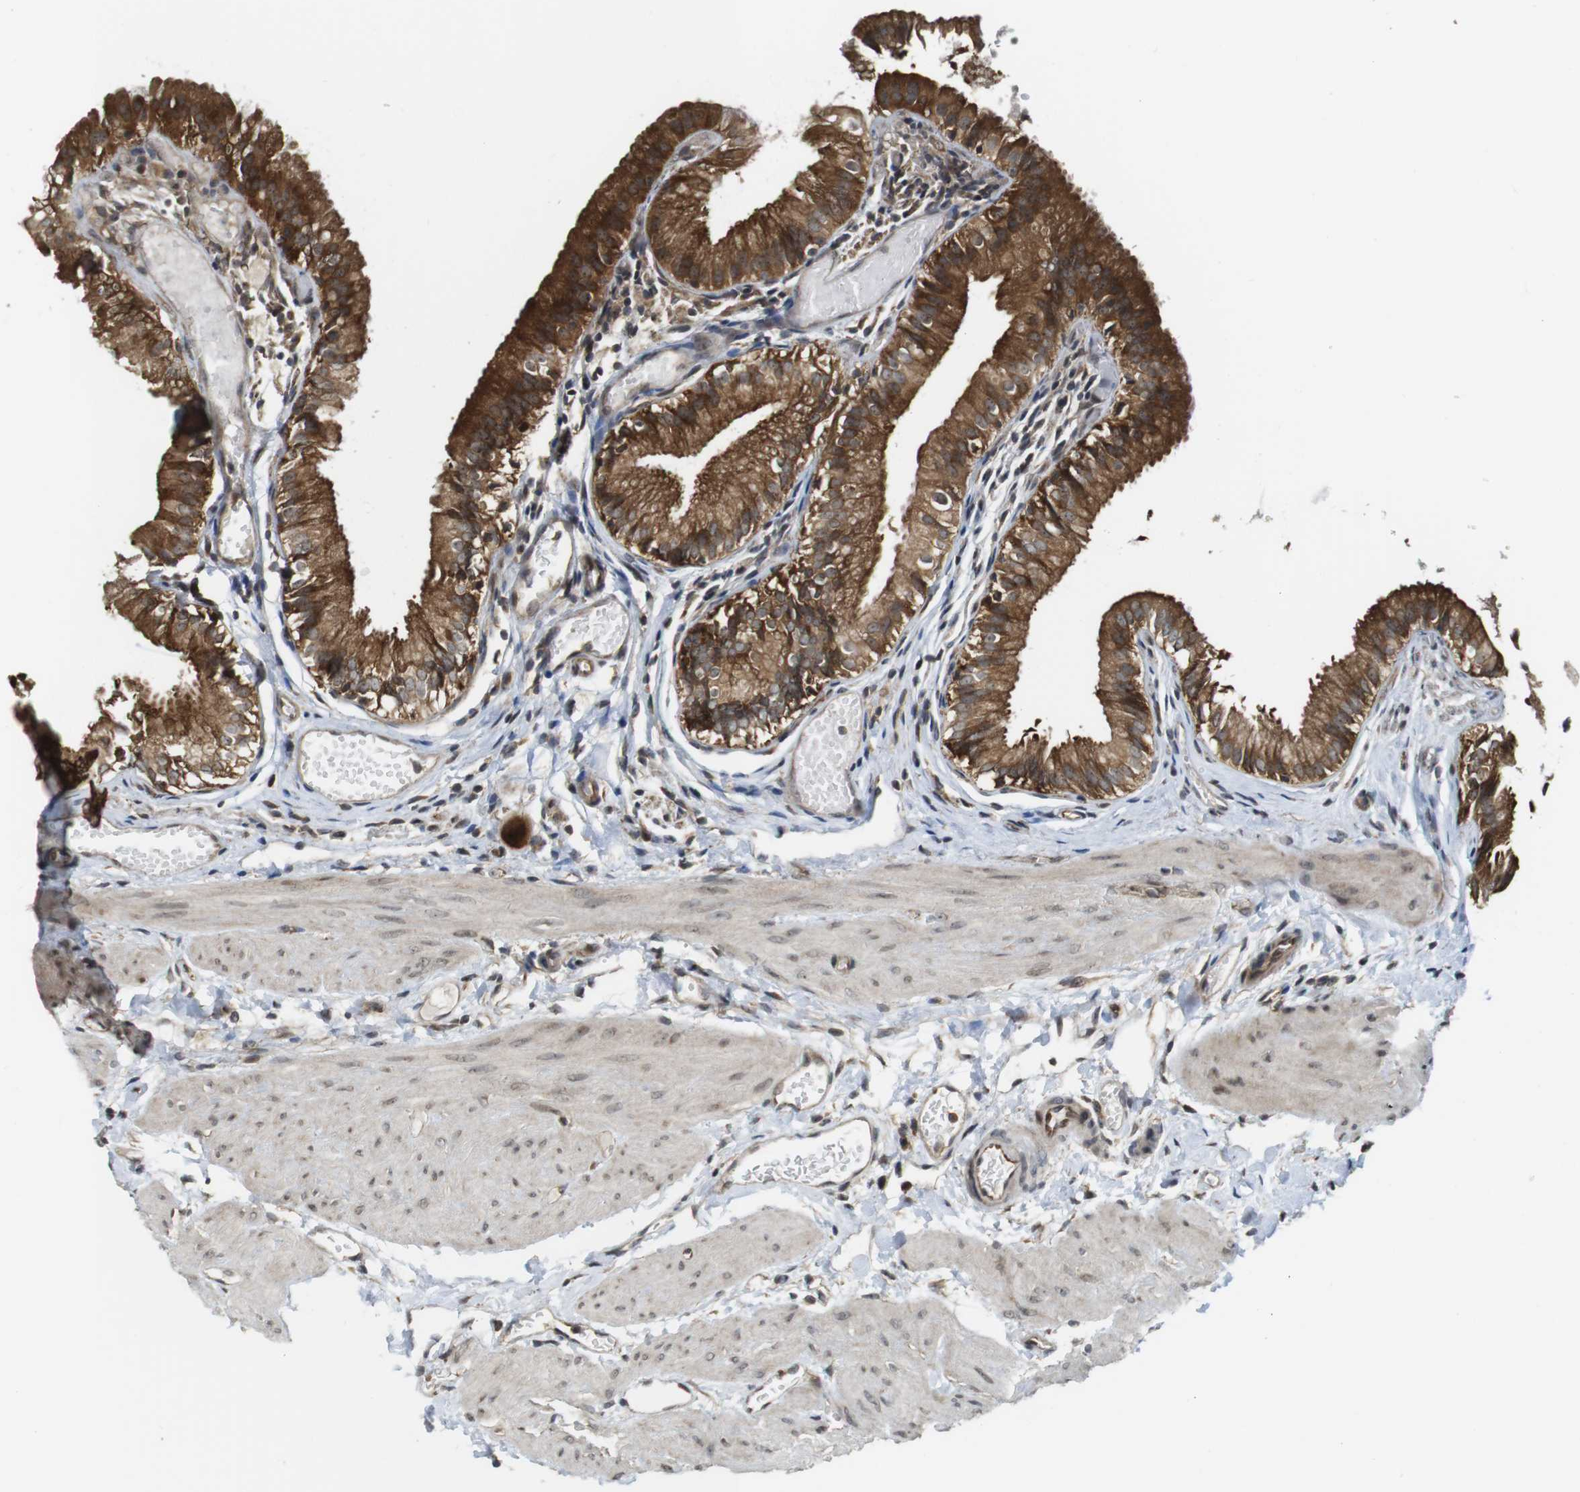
{"staining": {"intensity": "strong", "quantity": ">75%", "location": "cytoplasmic/membranous"}, "tissue": "gallbladder", "cell_type": "Glandular cells", "image_type": "normal", "snomed": [{"axis": "morphology", "description": "Normal tissue, NOS"}, {"axis": "topography", "description": "Gallbladder"}], "caption": "Gallbladder stained with DAB (3,3'-diaminobenzidine) IHC displays high levels of strong cytoplasmic/membranous staining in approximately >75% of glandular cells. (Brightfield microscopy of DAB IHC at high magnification).", "gene": "CC2D1A", "patient": {"sex": "female", "age": 26}}